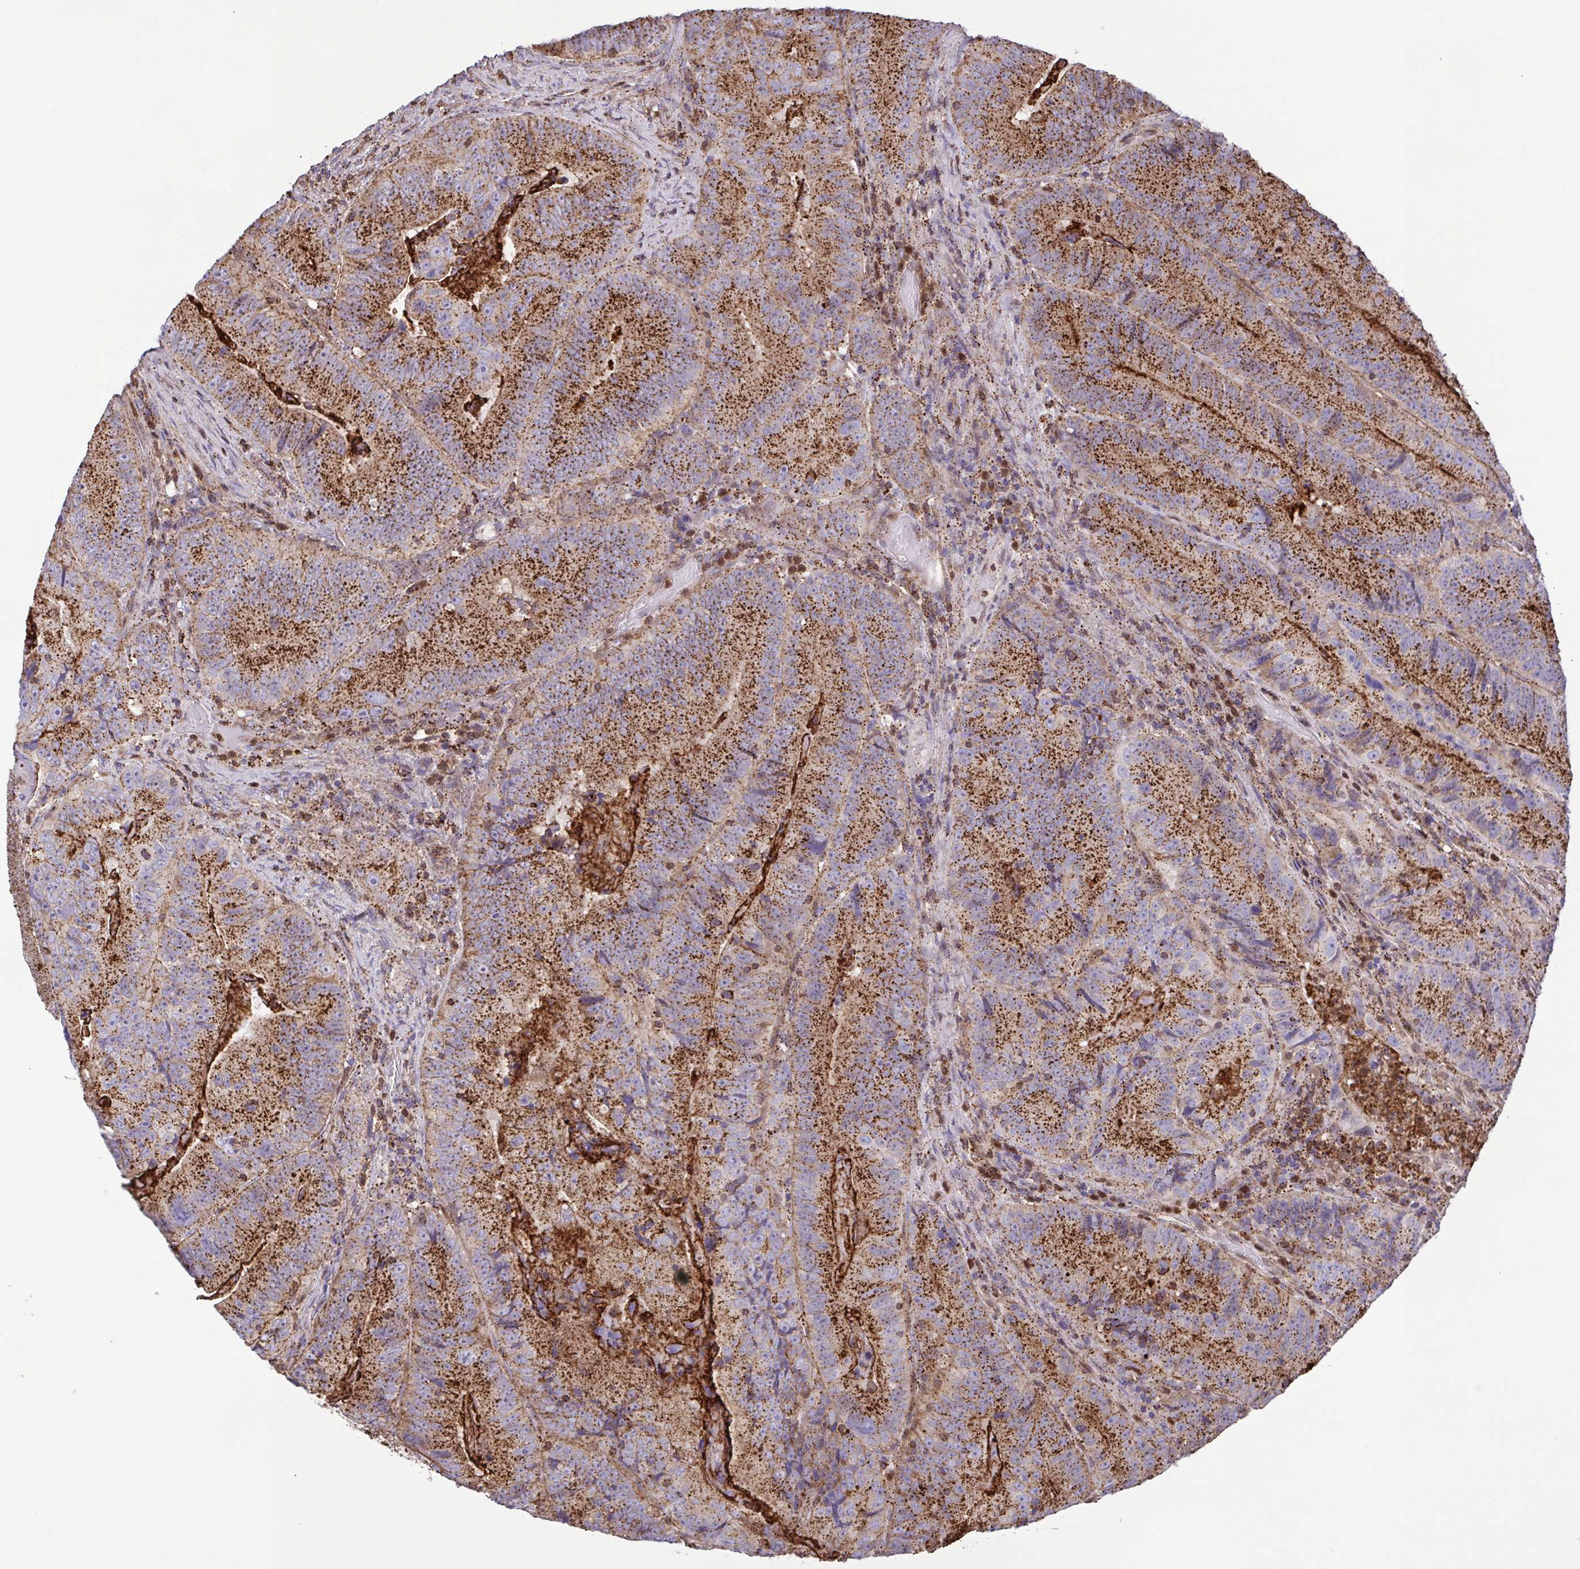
{"staining": {"intensity": "moderate", "quantity": ">75%", "location": "cytoplasmic/membranous"}, "tissue": "colorectal cancer", "cell_type": "Tumor cells", "image_type": "cancer", "snomed": [{"axis": "morphology", "description": "Adenocarcinoma, NOS"}, {"axis": "topography", "description": "Colon"}], "caption": "Immunohistochemistry (IHC) histopathology image of neoplastic tissue: colorectal cancer stained using immunohistochemistry exhibits medium levels of moderate protein expression localized specifically in the cytoplasmic/membranous of tumor cells, appearing as a cytoplasmic/membranous brown color.", "gene": "CHMP1B", "patient": {"sex": "female", "age": 86}}